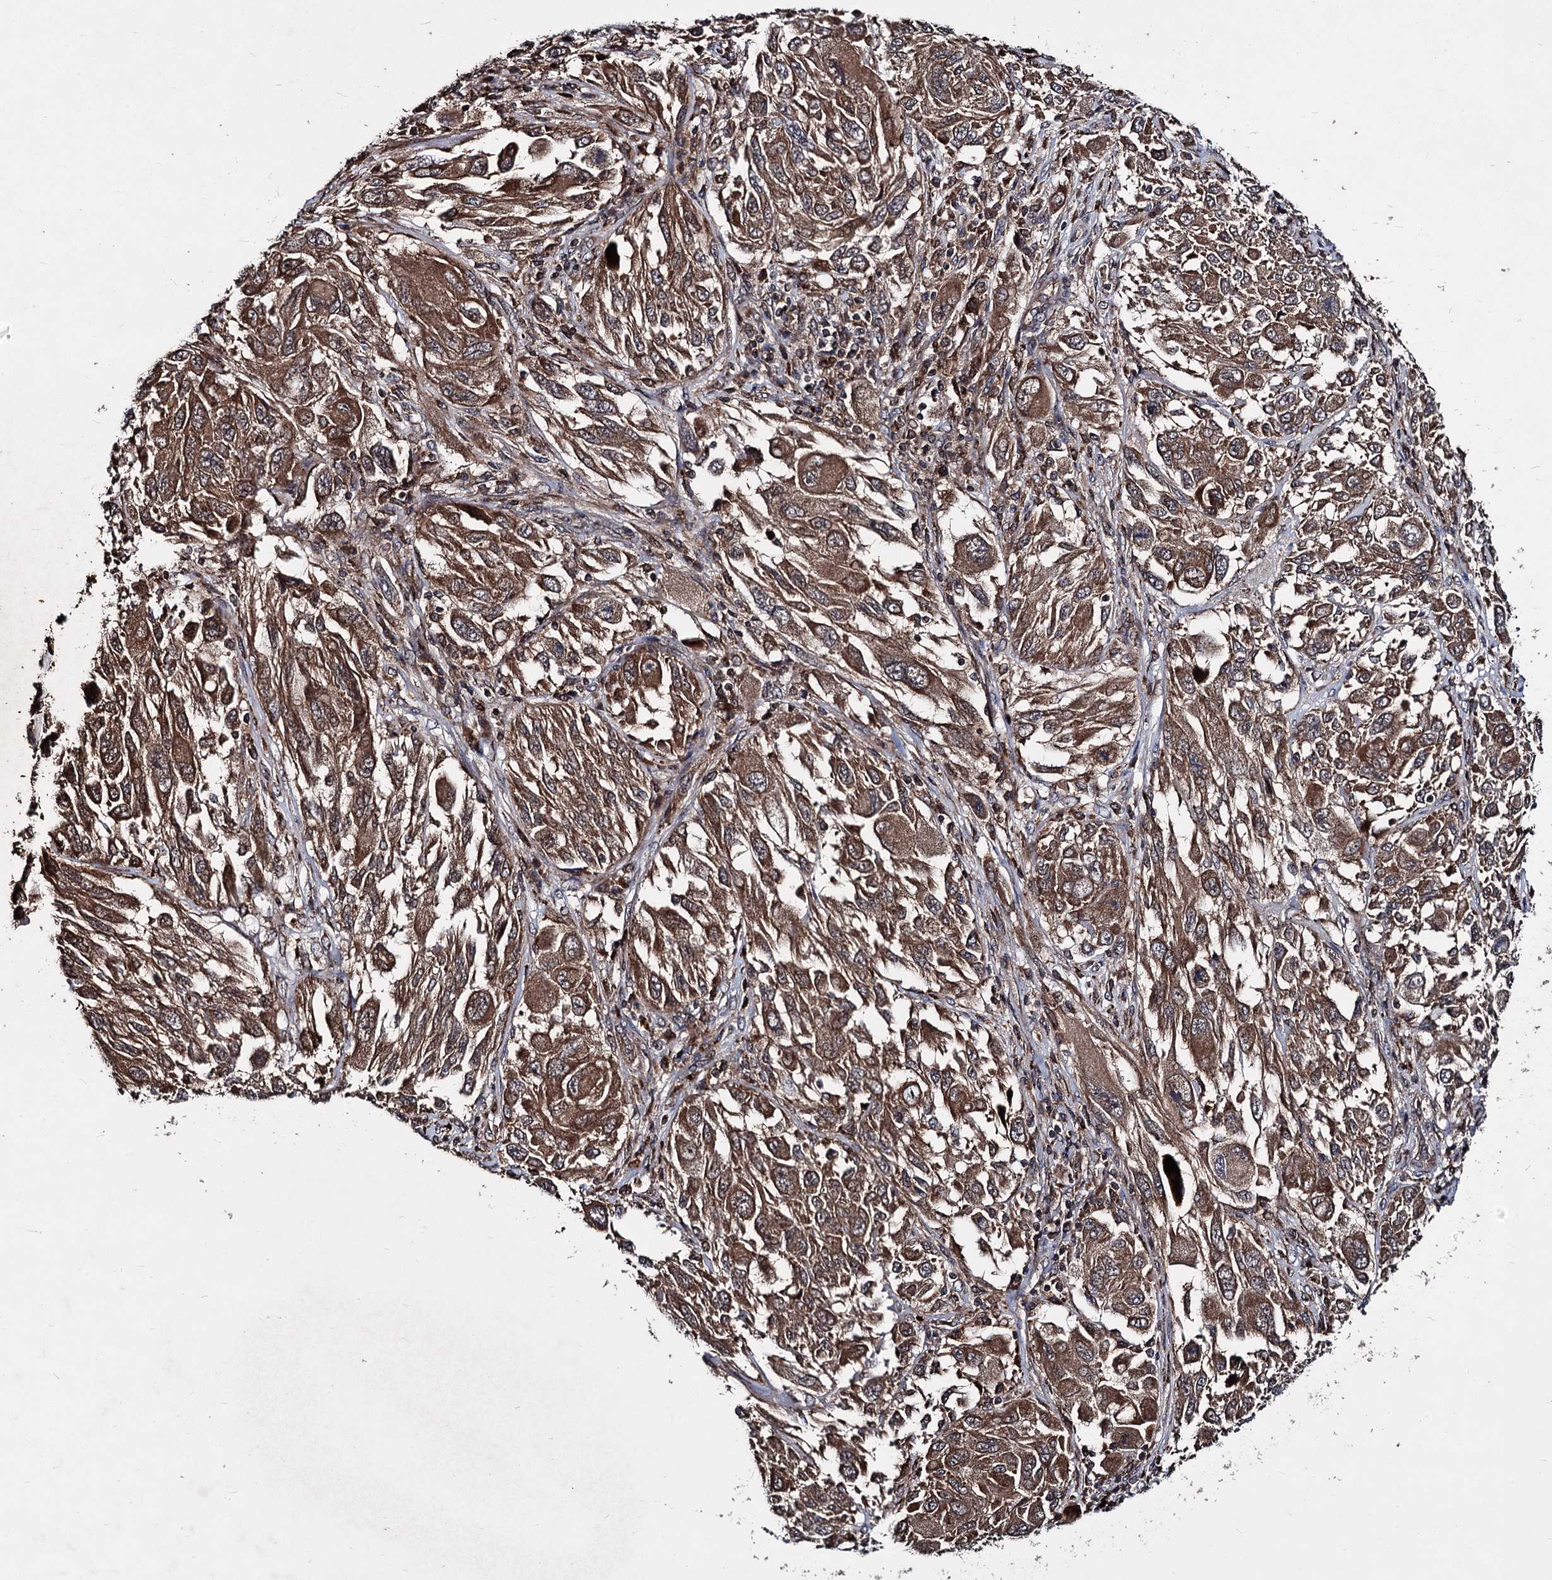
{"staining": {"intensity": "moderate", "quantity": ">75%", "location": "cytoplasmic/membranous"}, "tissue": "melanoma", "cell_type": "Tumor cells", "image_type": "cancer", "snomed": [{"axis": "morphology", "description": "Malignant melanoma, NOS"}, {"axis": "topography", "description": "Skin"}], "caption": "A brown stain labels moderate cytoplasmic/membranous expression of a protein in human melanoma tumor cells.", "gene": "BCL2L2", "patient": {"sex": "female", "age": 91}}